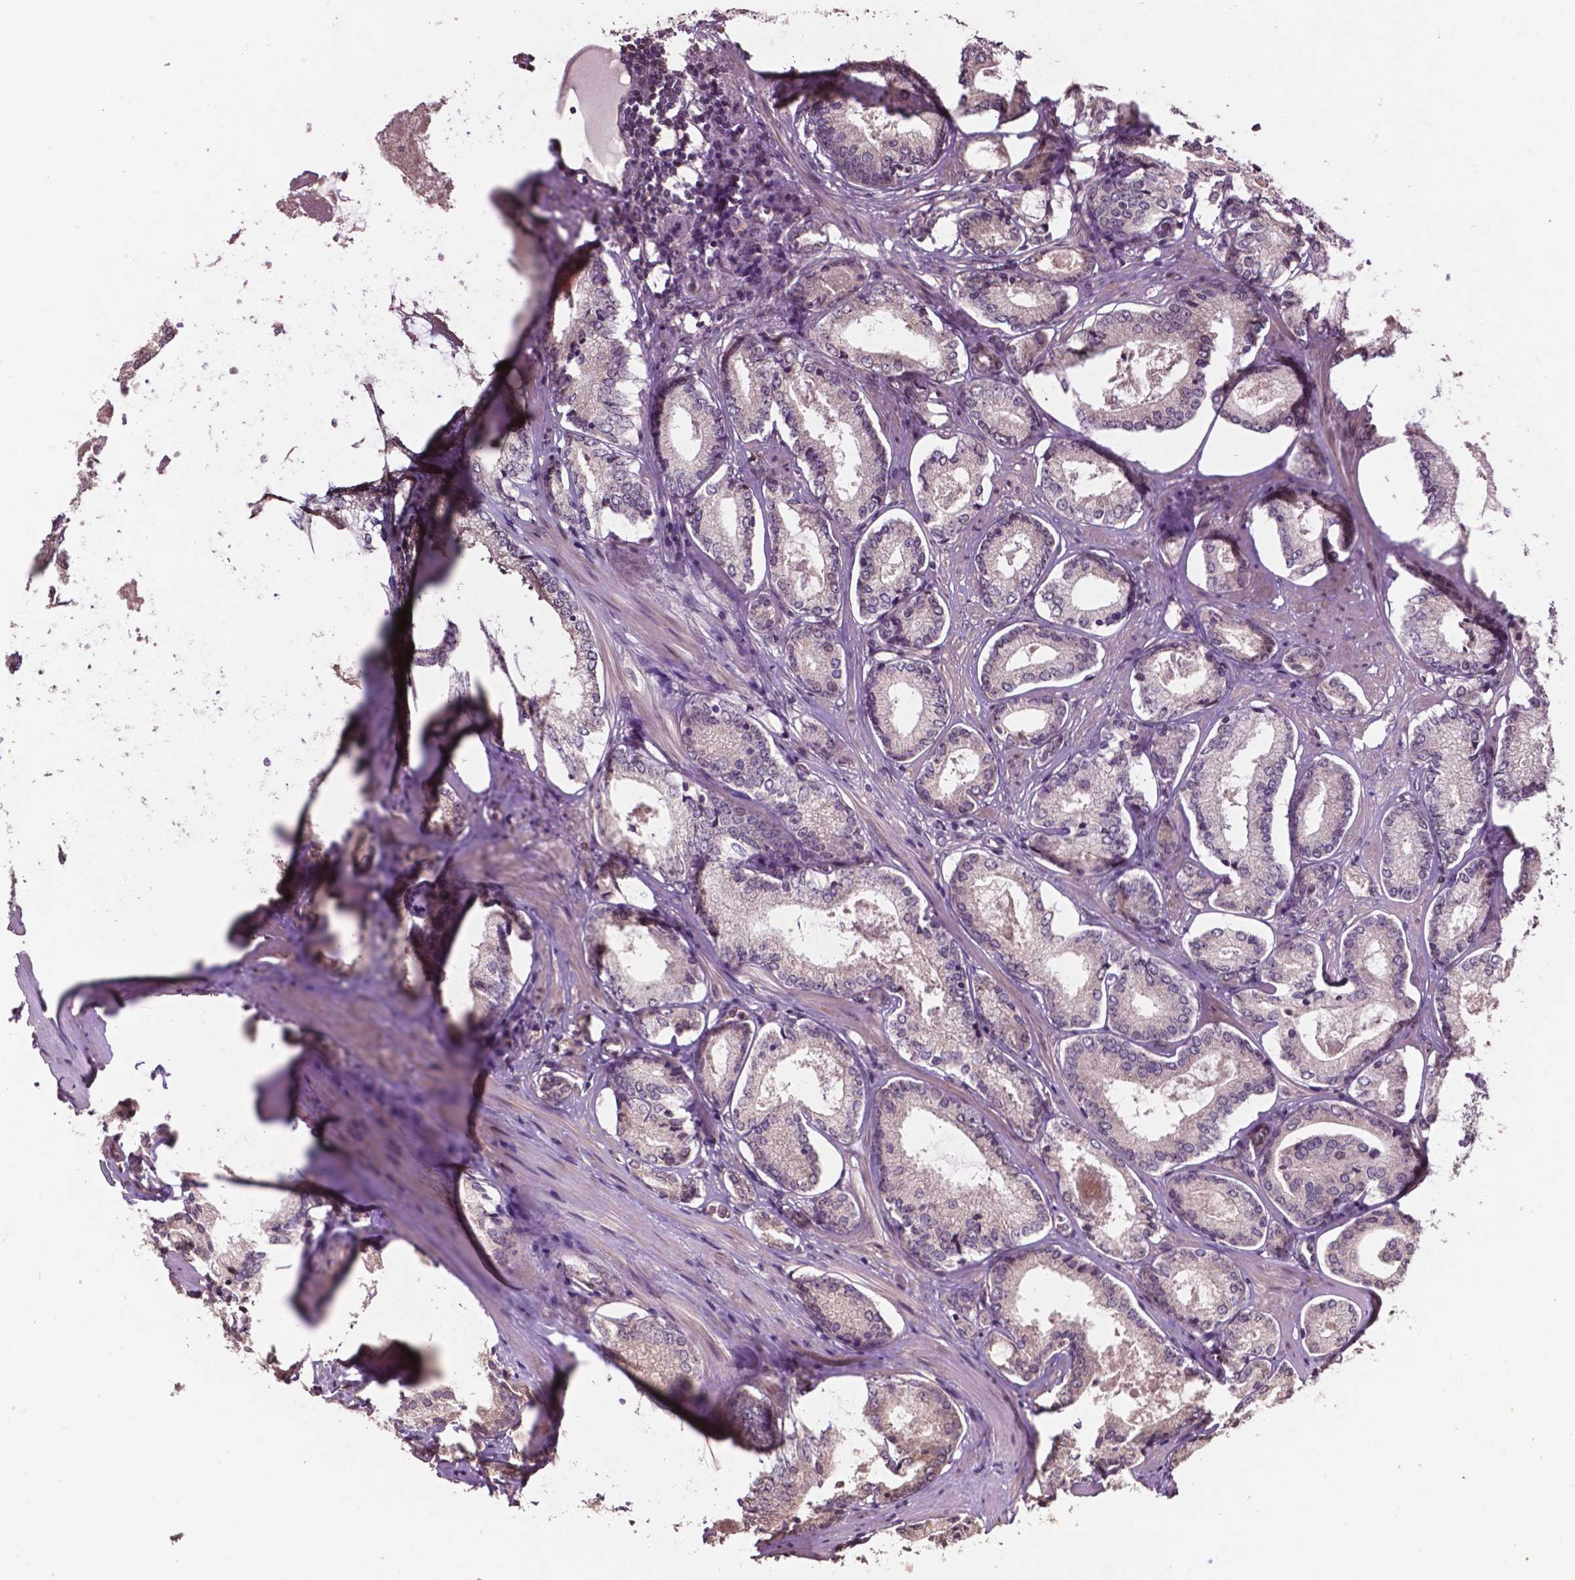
{"staining": {"intensity": "negative", "quantity": "none", "location": "none"}, "tissue": "prostate cancer", "cell_type": "Tumor cells", "image_type": "cancer", "snomed": [{"axis": "morphology", "description": "Adenocarcinoma, Low grade"}, {"axis": "topography", "description": "Prostate"}], "caption": "Prostate cancer (low-grade adenocarcinoma) stained for a protein using IHC shows no positivity tumor cells.", "gene": "GLRA2", "patient": {"sex": "male", "age": 56}}